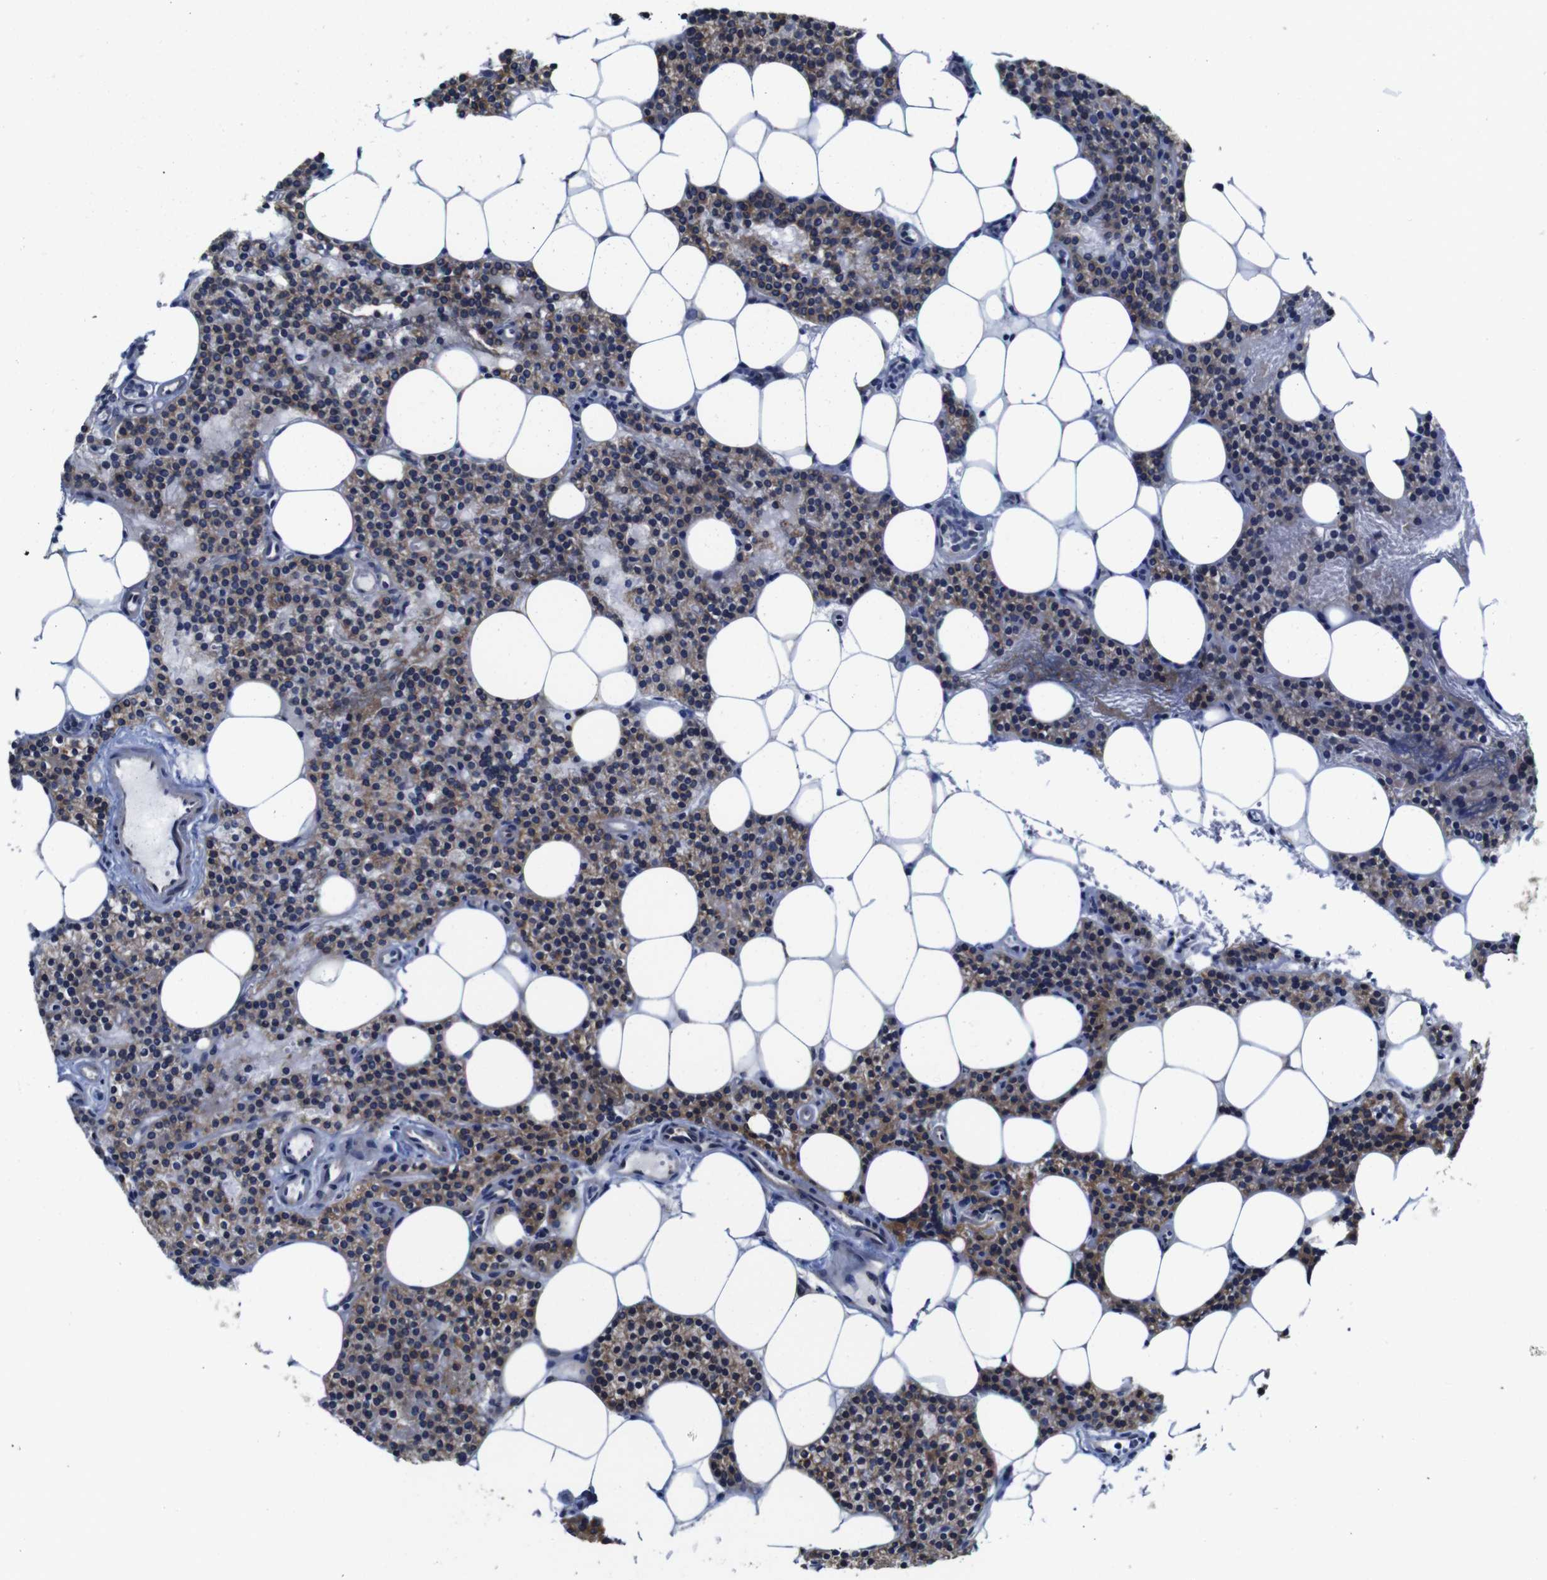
{"staining": {"intensity": "moderate", "quantity": "25%-75%", "location": "cytoplasmic/membranous"}, "tissue": "parathyroid gland", "cell_type": "Glandular cells", "image_type": "normal", "snomed": [{"axis": "morphology", "description": "Normal tissue, NOS"}, {"axis": "morphology", "description": "Adenoma, NOS"}, {"axis": "topography", "description": "Parathyroid gland"}], "caption": "Protein staining demonstrates moderate cytoplasmic/membranous positivity in approximately 25%-75% of glandular cells in benign parathyroid gland.", "gene": "CLCC1", "patient": {"sex": "female", "age": 51}}